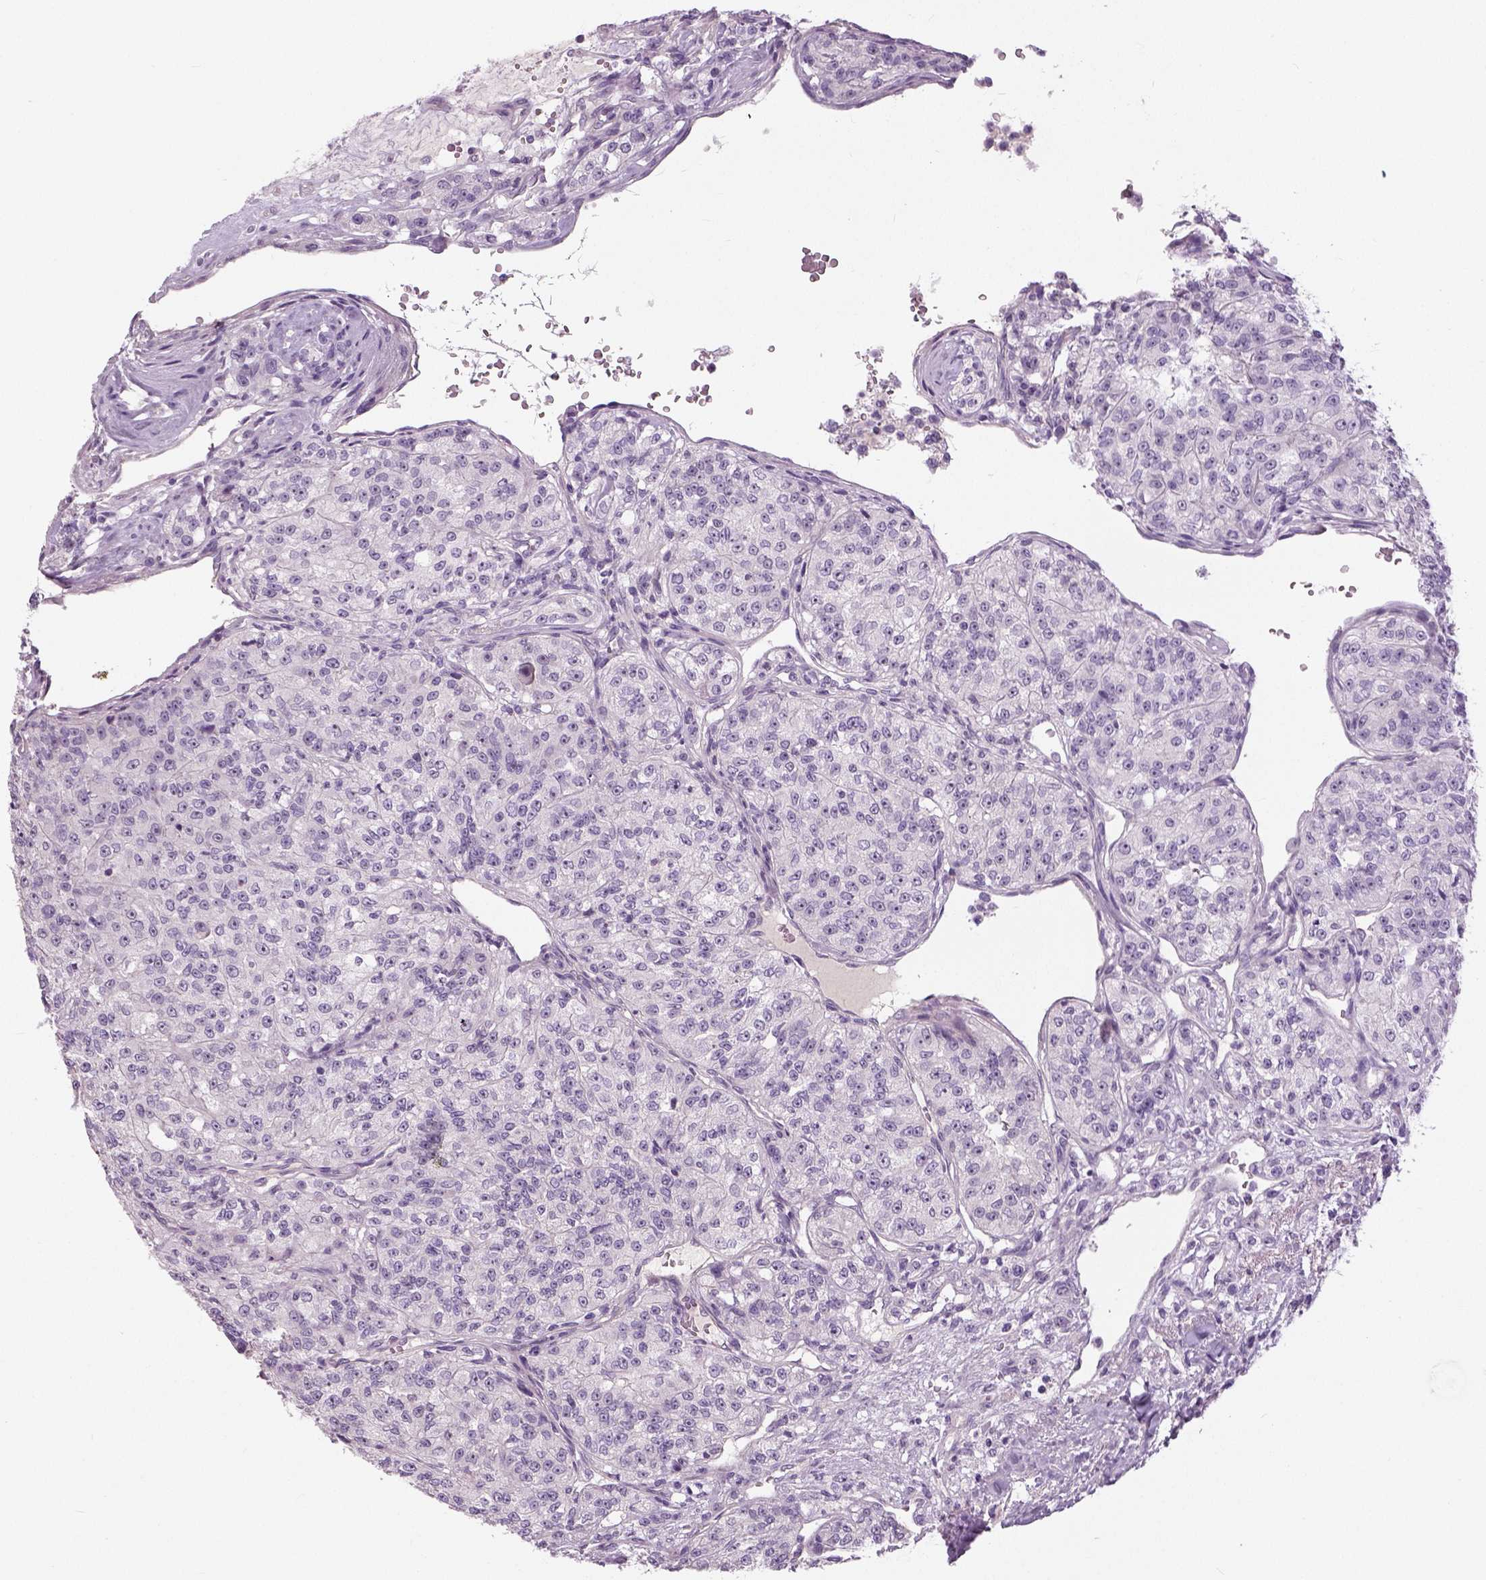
{"staining": {"intensity": "negative", "quantity": "none", "location": "none"}, "tissue": "renal cancer", "cell_type": "Tumor cells", "image_type": "cancer", "snomed": [{"axis": "morphology", "description": "Adenocarcinoma, NOS"}, {"axis": "topography", "description": "Kidney"}], "caption": "Micrograph shows no significant protein staining in tumor cells of renal adenocarcinoma.", "gene": "NECAB1", "patient": {"sex": "female", "age": 63}}